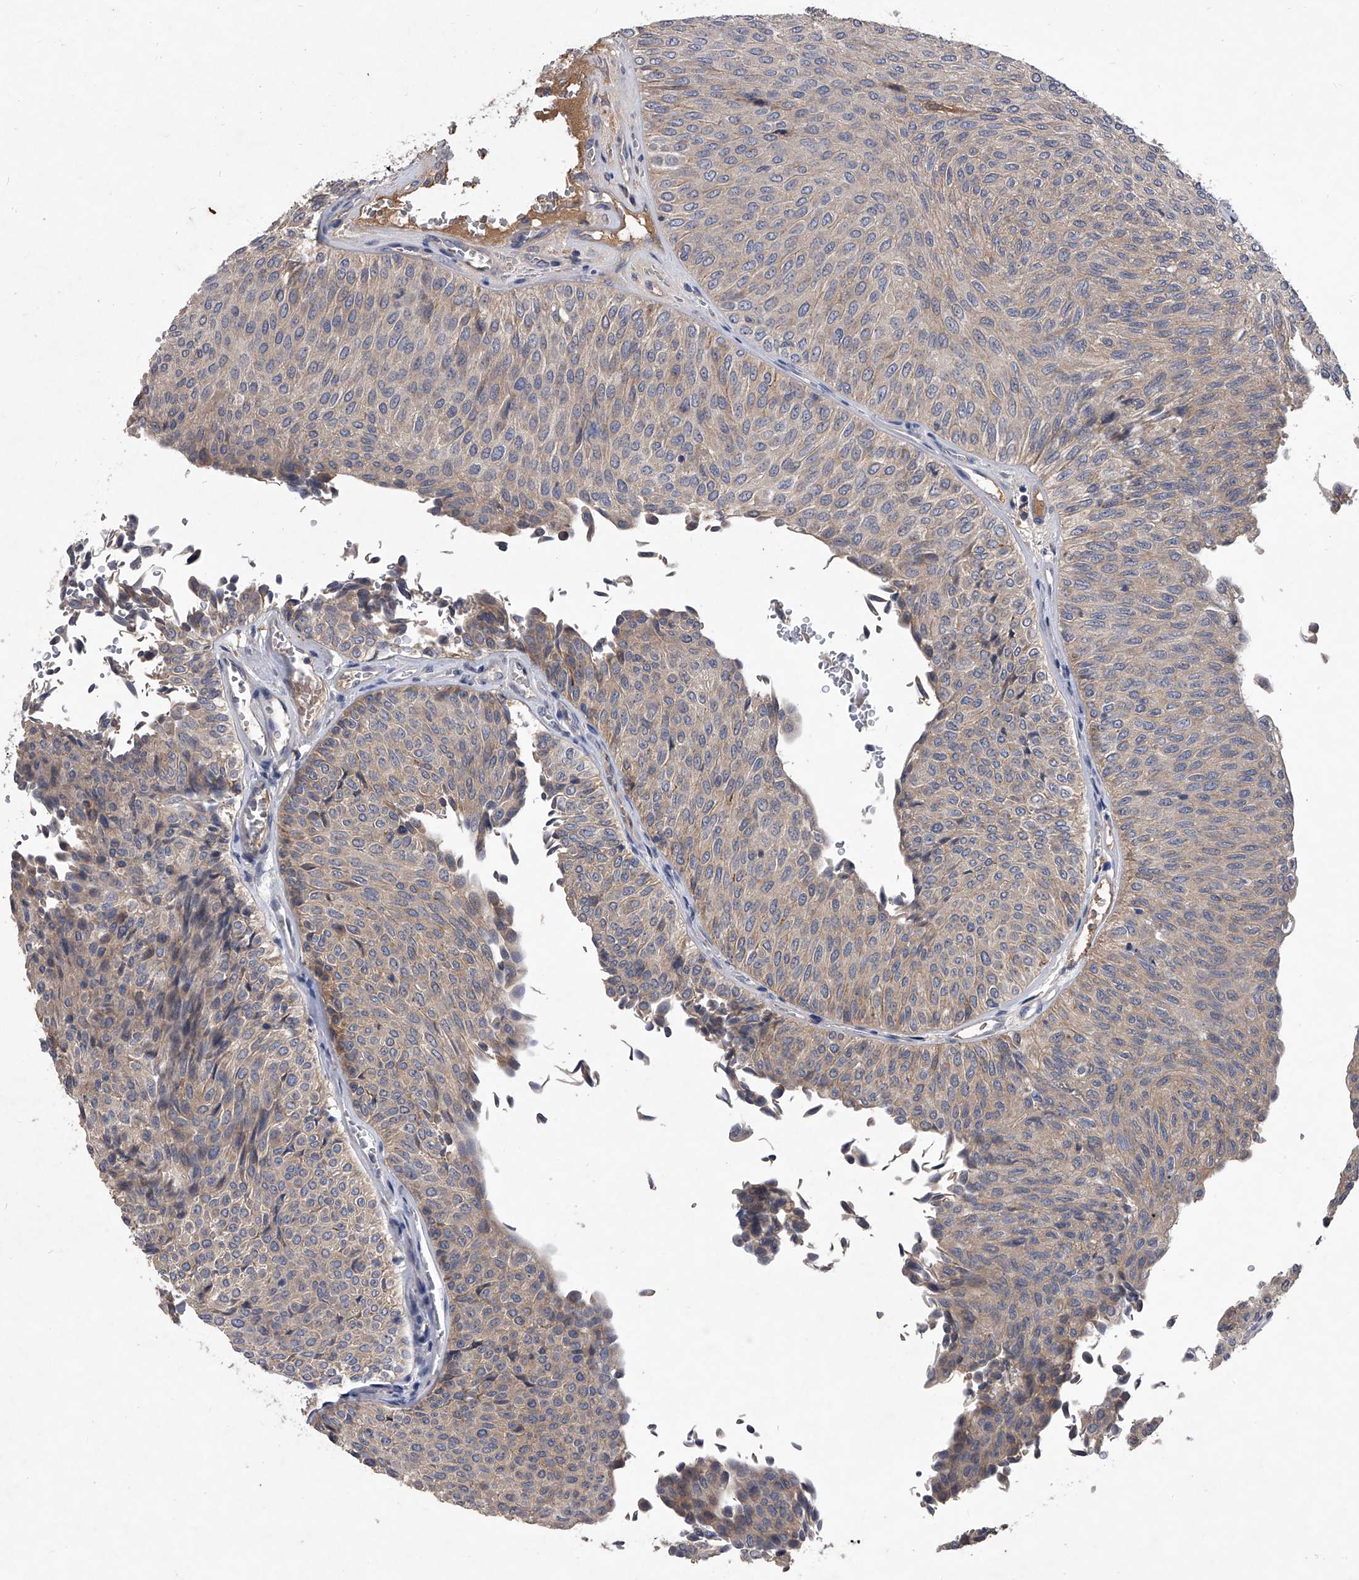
{"staining": {"intensity": "weak", "quantity": ">75%", "location": "cytoplasmic/membranous"}, "tissue": "urothelial cancer", "cell_type": "Tumor cells", "image_type": "cancer", "snomed": [{"axis": "morphology", "description": "Urothelial carcinoma, Low grade"}, {"axis": "topography", "description": "Urinary bladder"}], "caption": "Low-grade urothelial carcinoma was stained to show a protein in brown. There is low levels of weak cytoplasmic/membranous positivity in approximately >75% of tumor cells.", "gene": "C5", "patient": {"sex": "male", "age": 78}}